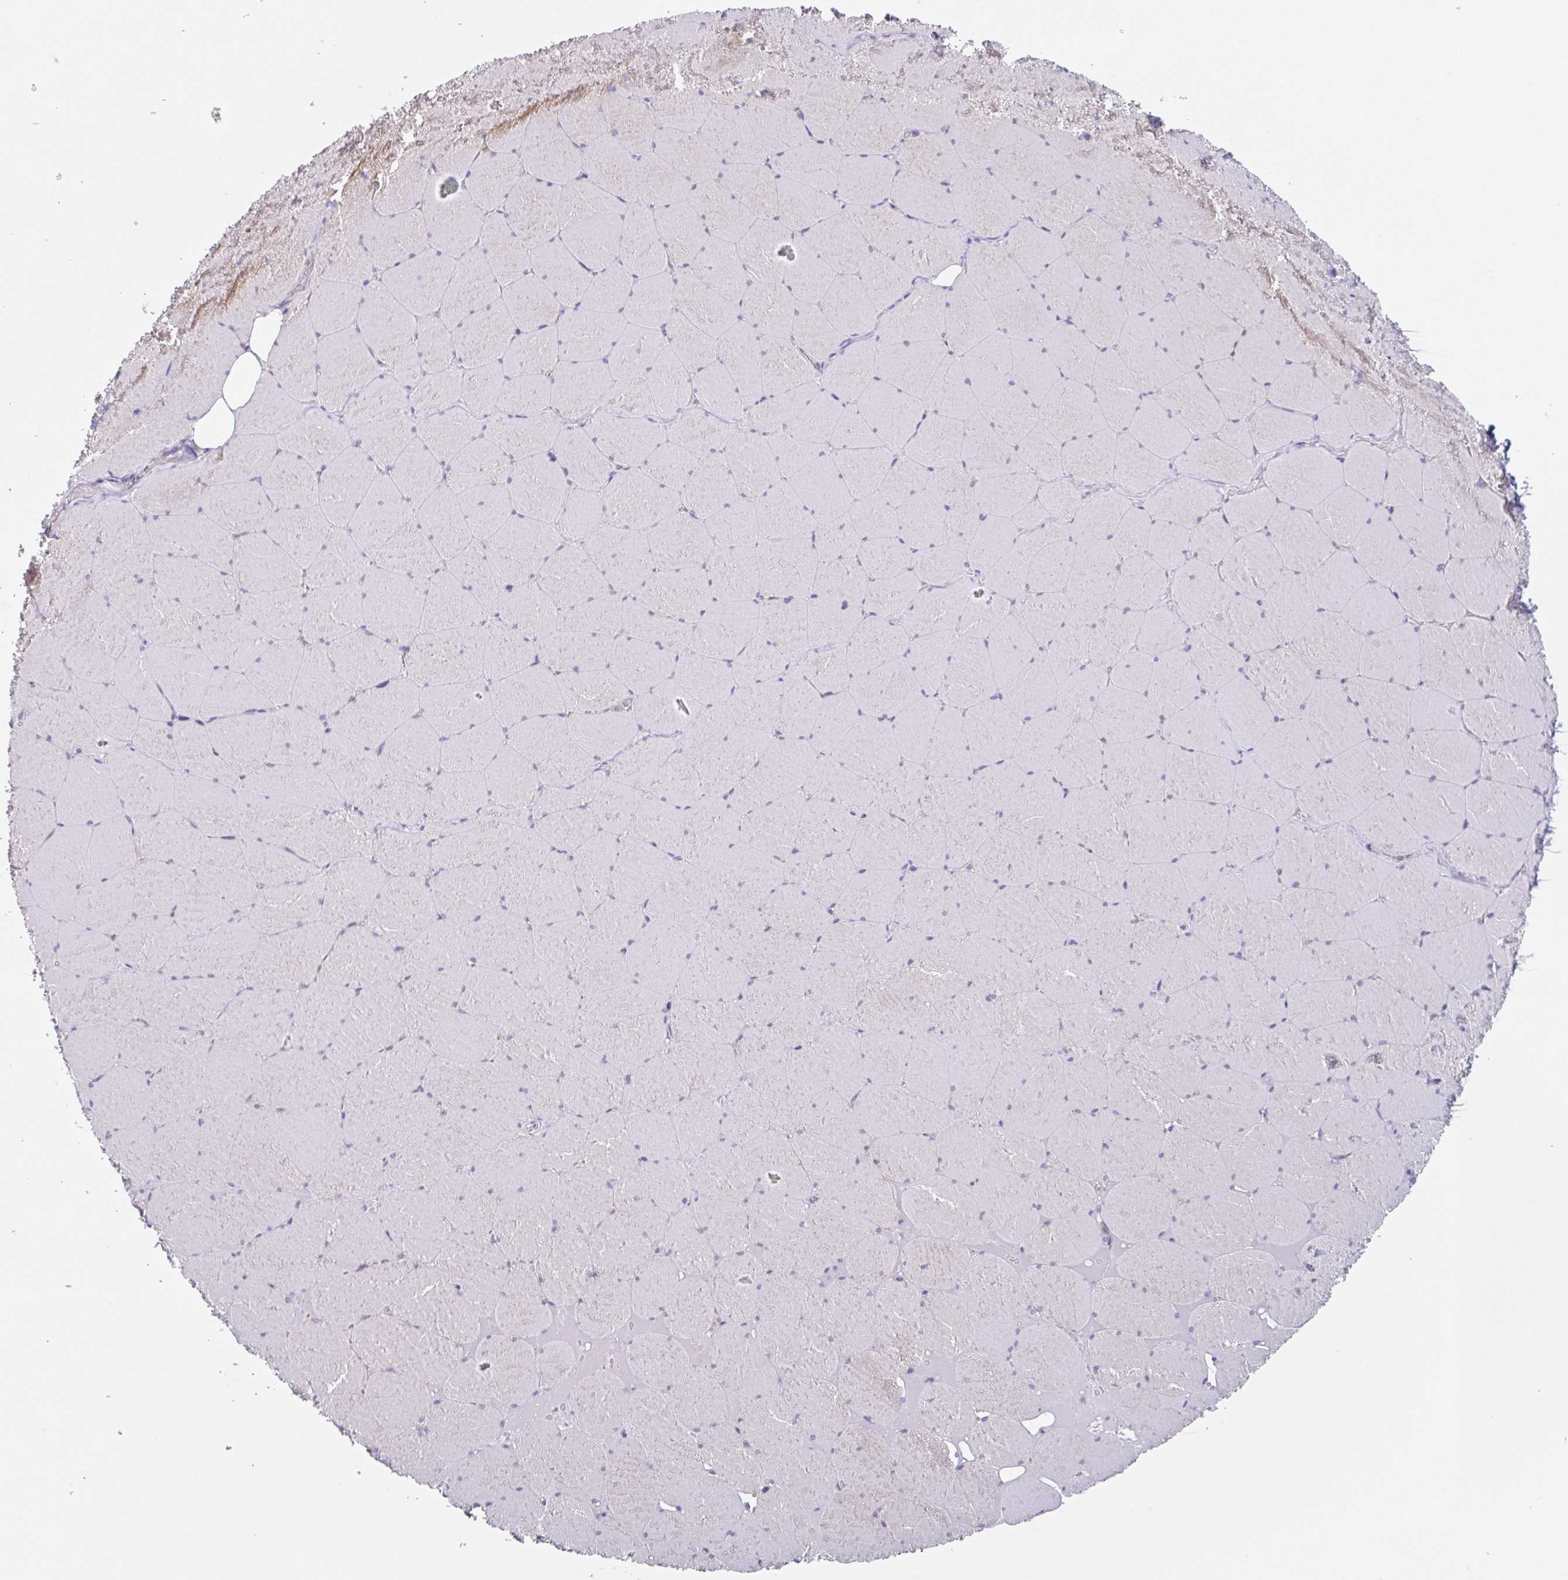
{"staining": {"intensity": "moderate", "quantity": "<25%", "location": "cytoplasmic/membranous"}, "tissue": "skeletal muscle", "cell_type": "Myocytes", "image_type": "normal", "snomed": [{"axis": "morphology", "description": "Normal tissue, NOS"}, {"axis": "topography", "description": "Skeletal muscle"}, {"axis": "topography", "description": "Head-Neck"}], "caption": "High-power microscopy captured an IHC histopathology image of benign skeletal muscle, revealing moderate cytoplasmic/membranous expression in approximately <25% of myocytes.", "gene": "EHD4", "patient": {"sex": "male", "age": 66}}